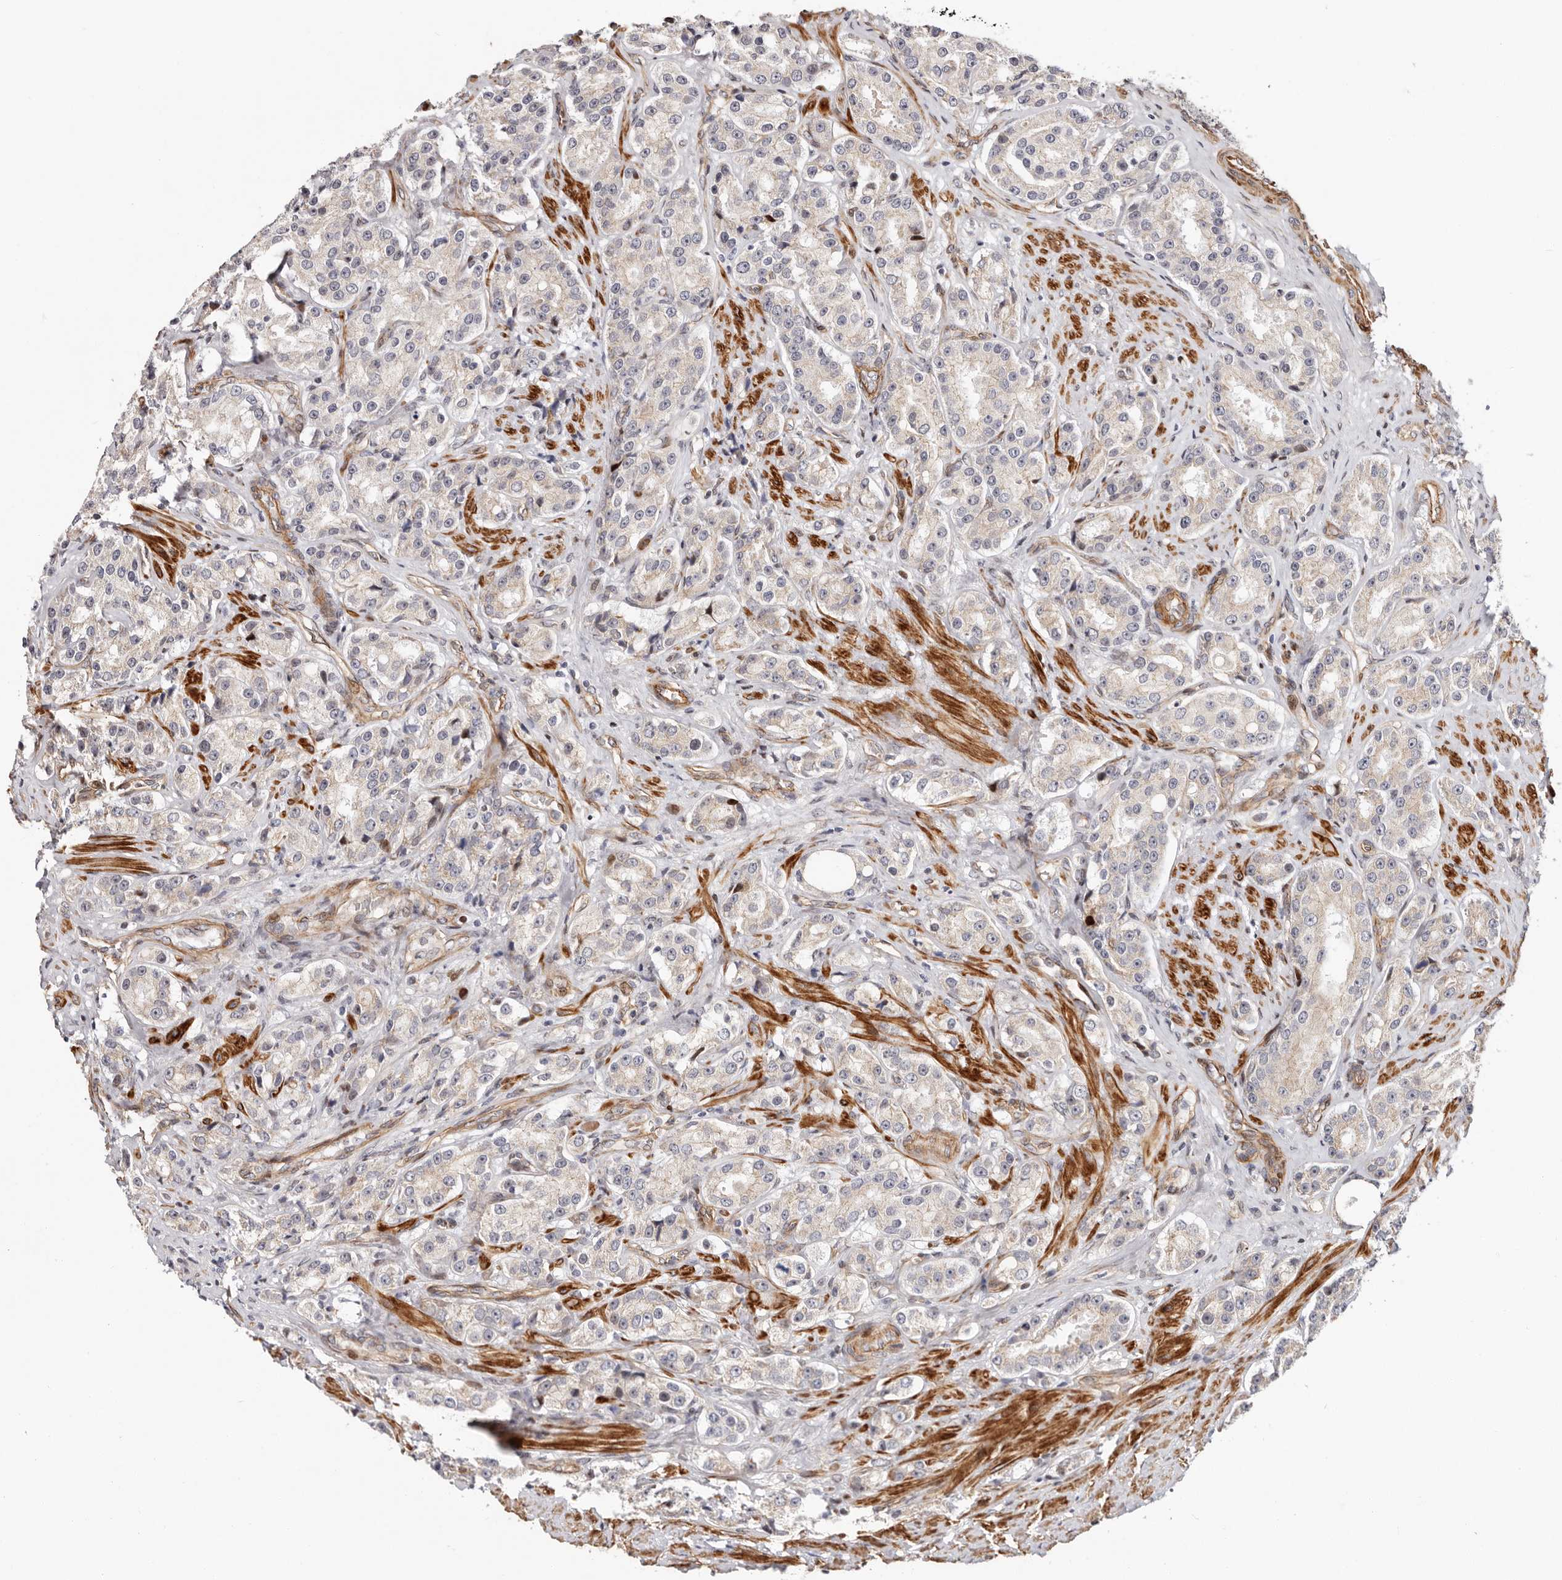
{"staining": {"intensity": "weak", "quantity": ">75%", "location": "cytoplasmic/membranous"}, "tissue": "prostate cancer", "cell_type": "Tumor cells", "image_type": "cancer", "snomed": [{"axis": "morphology", "description": "Adenocarcinoma, High grade"}, {"axis": "topography", "description": "Prostate"}], "caption": "An image of human prostate high-grade adenocarcinoma stained for a protein shows weak cytoplasmic/membranous brown staining in tumor cells. (DAB (3,3'-diaminobenzidine) IHC, brown staining for protein, blue staining for nuclei).", "gene": "EPHX3", "patient": {"sex": "male", "age": 60}}